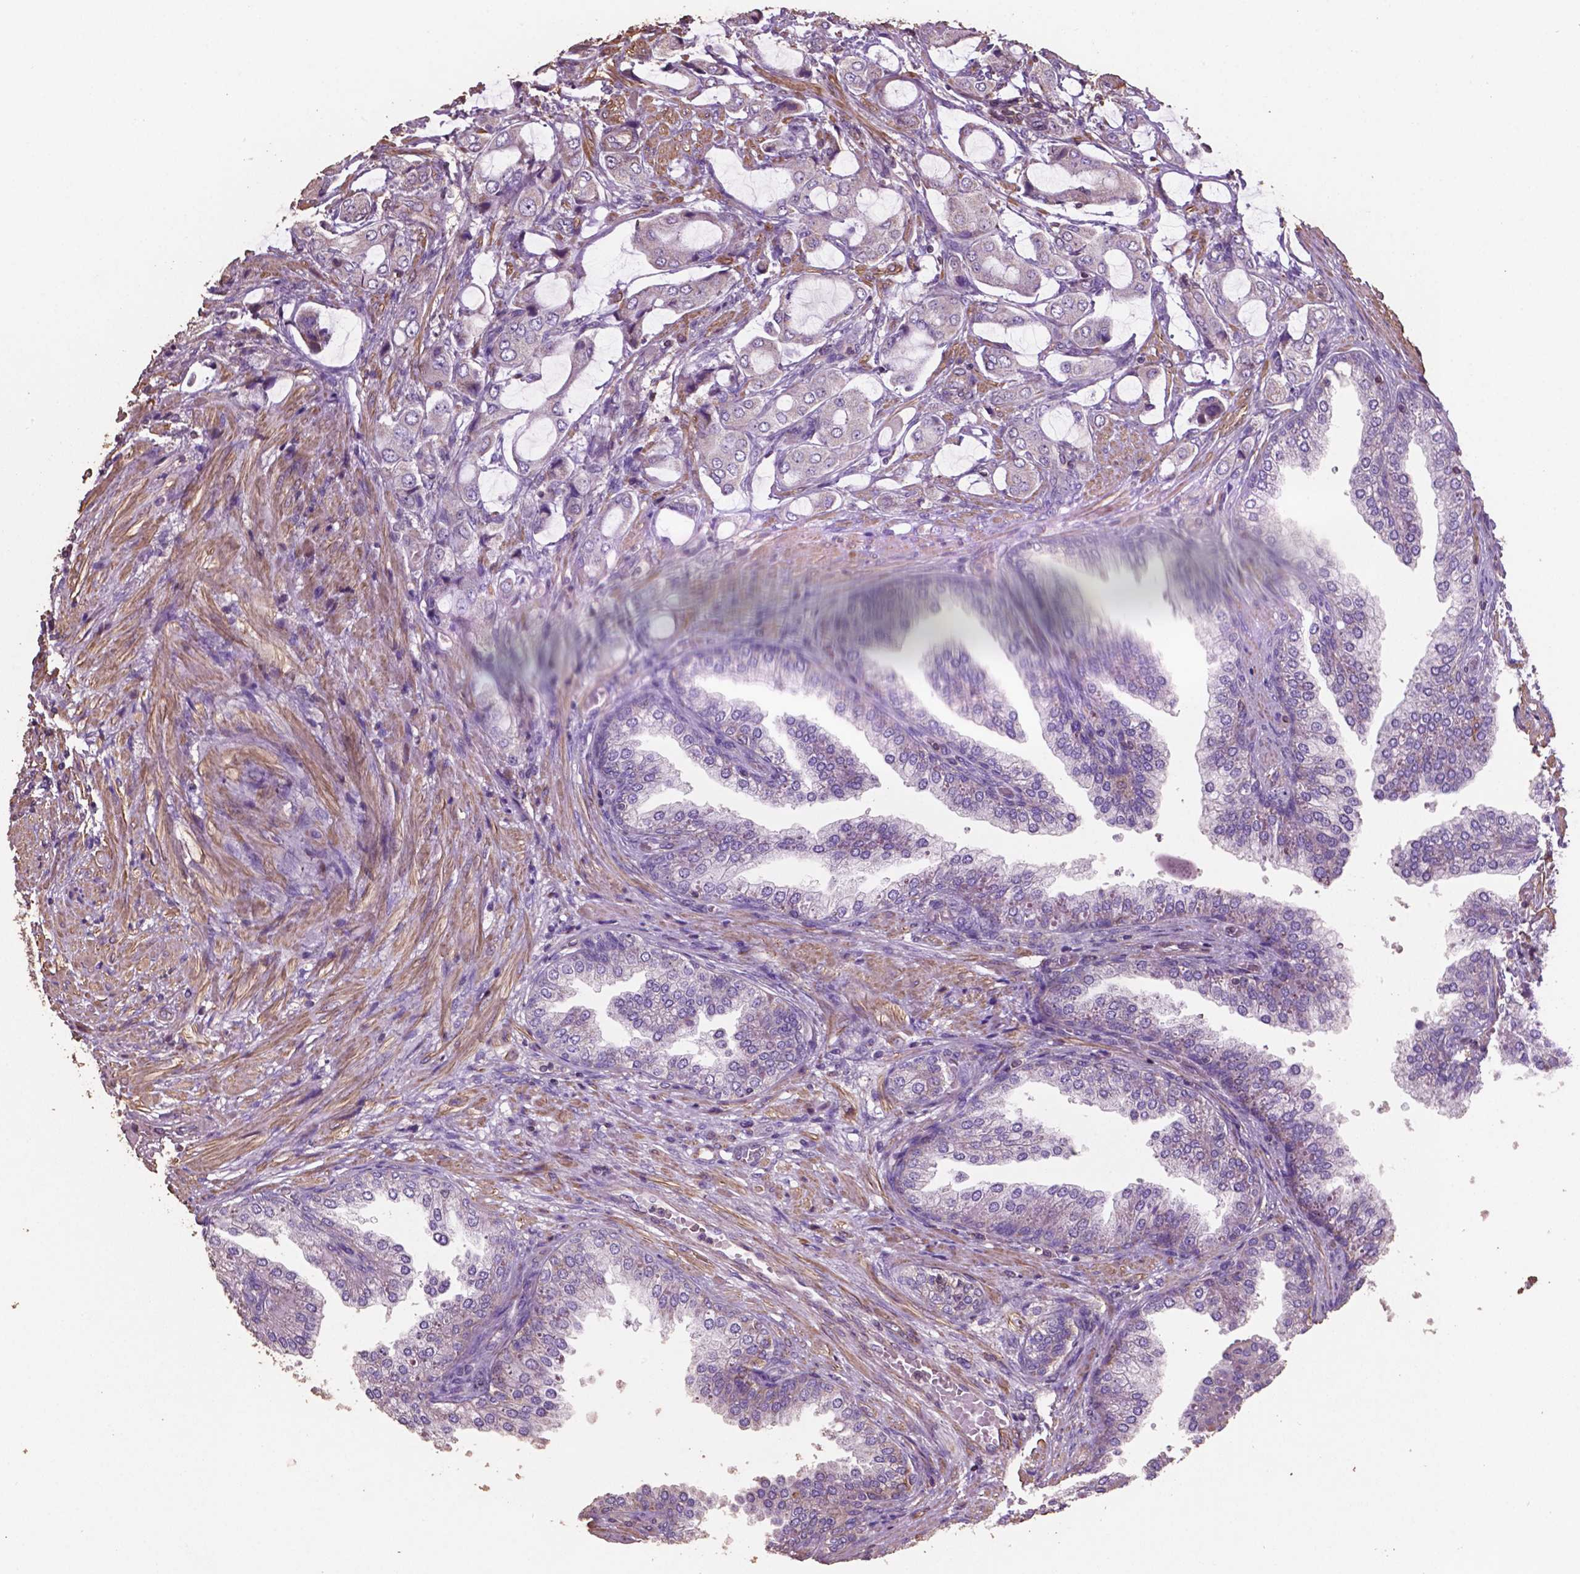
{"staining": {"intensity": "negative", "quantity": "none", "location": "none"}, "tissue": "prostate cancer", "cell_type": "Tumor cells", "image_type": "cancer", "snomed": [{"axis": "morphology", "description": "Adenocarcinoma, NOS"}, {"axis": "topography", "description": "Prostate"}], "caption": "Prostate cancer (adenocarcinoma) was stained to show a protein in brown. There is no significant staining in tumor cells. (DAB IHC, high magnification).", "gene": "COMMD4", "patient": {"sex": "male", "age": 63}}